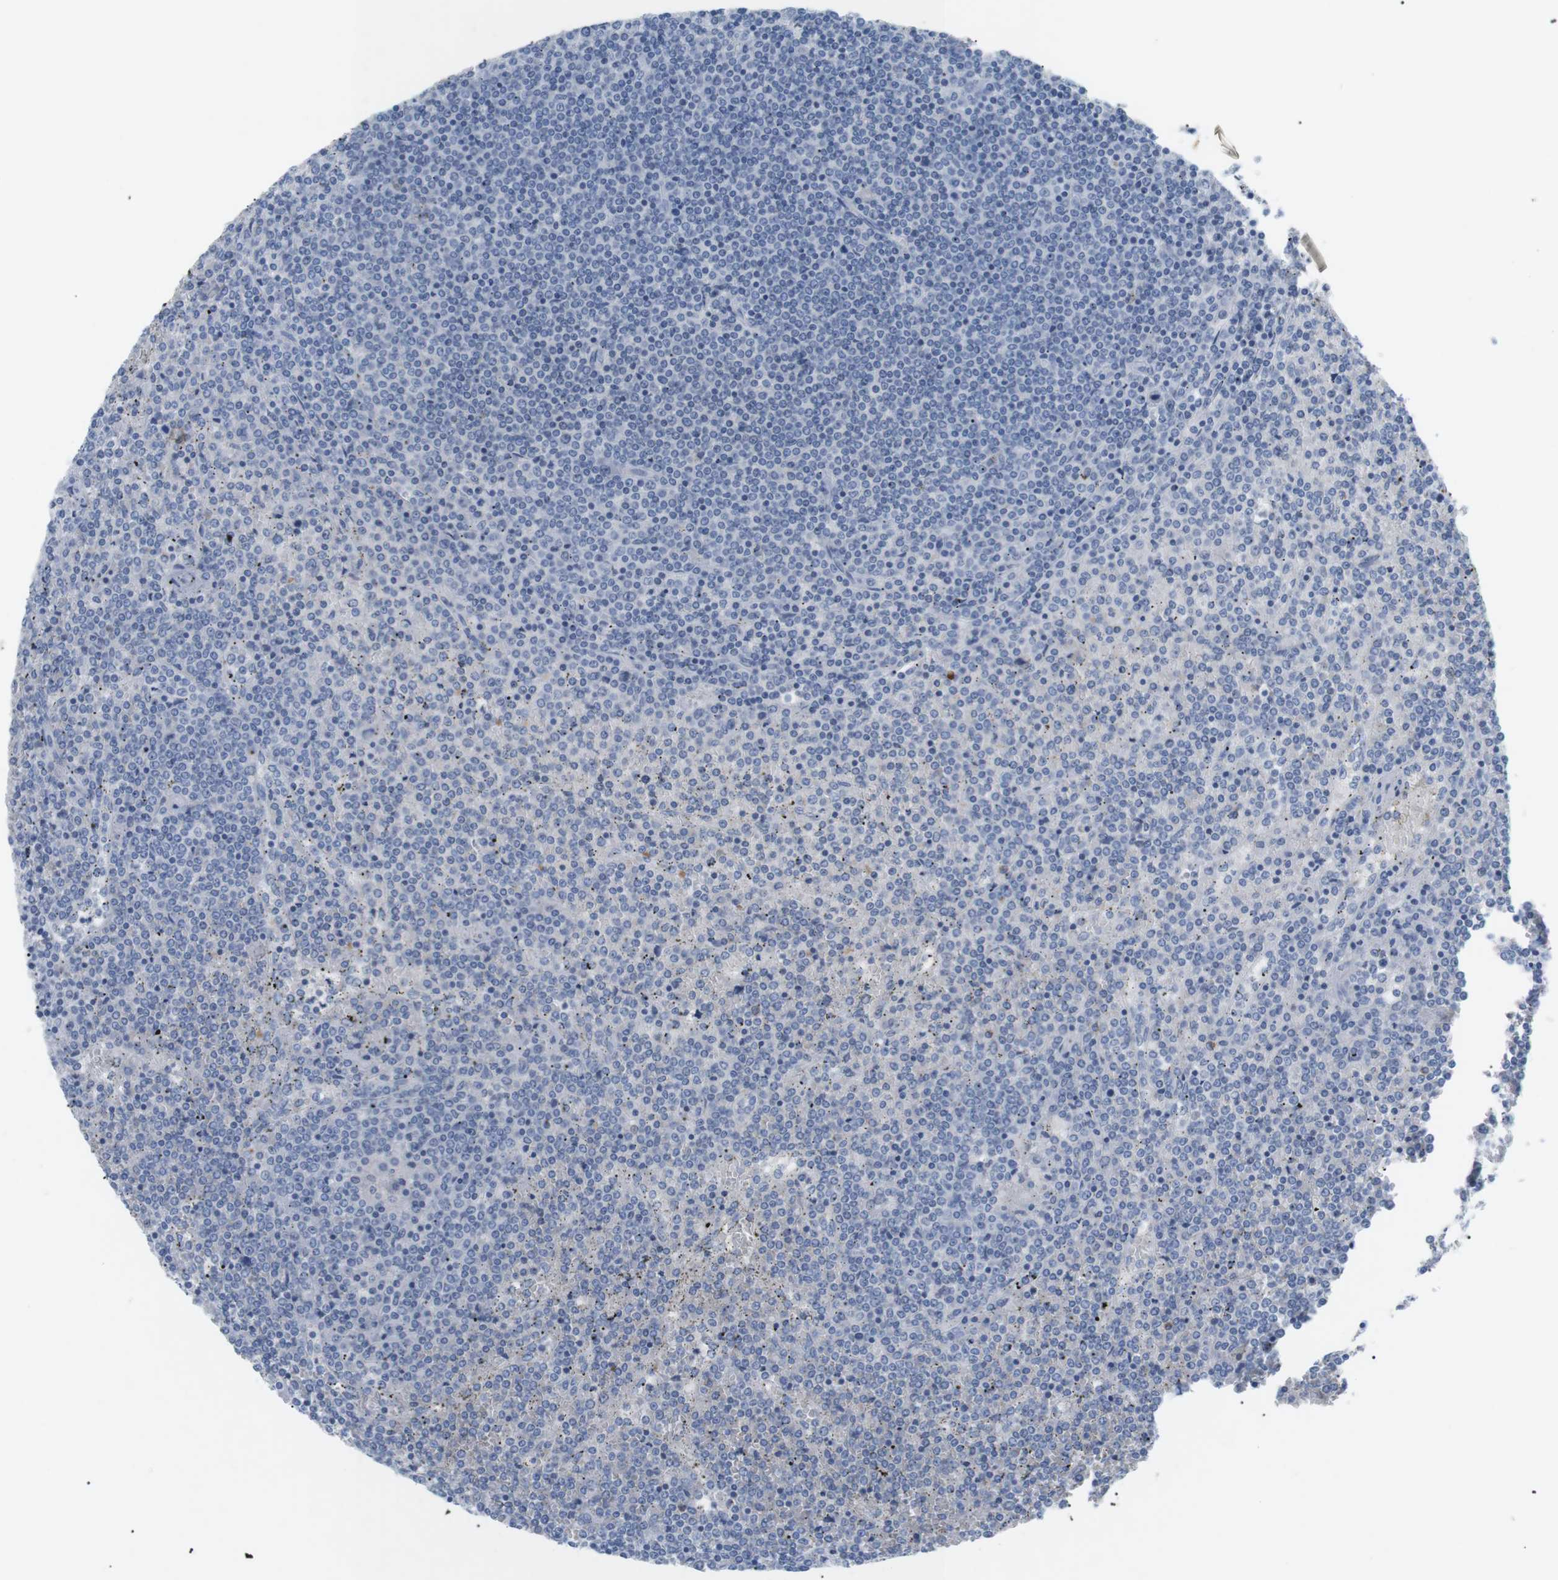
{"staining": {"intensity": "negative", "quantity": "none", "location": "none"}, "tissue": "lymphoma", "cell_type": "Tumor cells", "image_type": "cancer", "snomed": [{"axis": "morphology", "description": "Malignant lymphoma, non-Hodgkin's type, Low grade"}, {"axis": "topography", "description": "Spleen"}], "caption": "Tumor cells show no significant positivity in lymphoma. The staining was performed using DAB (3,3'-diaminobenzidine) to visualize the protein expression in brown, while the nuclei were stained in blue with hematoxylin (Magnification: 20x).", "gene": "HBG2", "patient": {"sex": "female", "age": 19}}